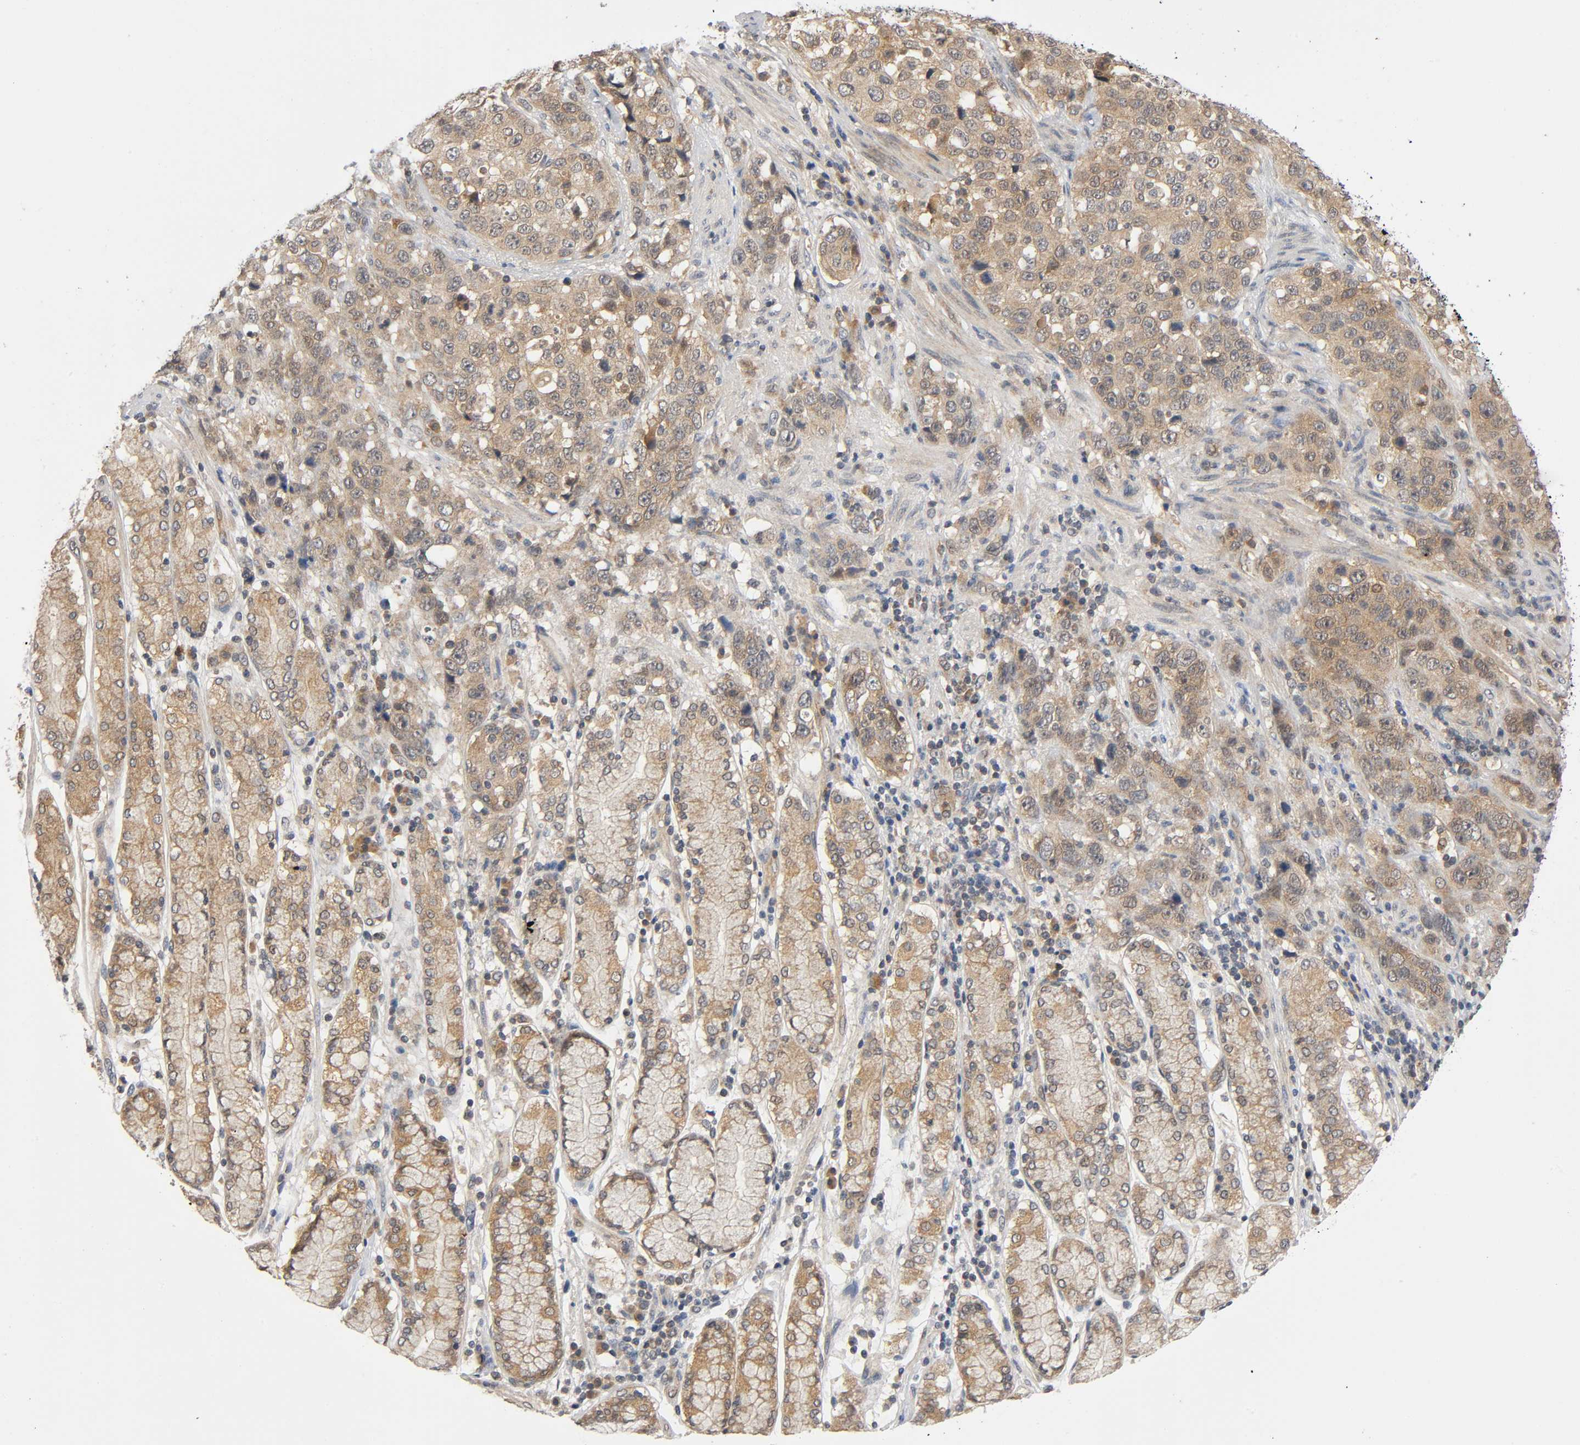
{"staining": {"intensity": "moderate", "quantity": ">75%", "location": "cytoplasmic/membranous"}, "tissue": "stomach cancer", "cell_type": "Tumor cells", "image_type": "cancer", "snomed": [{"axis": "morphology", "description": "Normal tissue, NOS"}, {"axis": "morphology", "description": "Adenocarcinoma, NOS"}, {"axis": "topography", "description": "Stomach"}], "caption": "This micrograph displays immunohistochemistry staining of human adenocarcinoma (stomach), with medium moderate cytoplasmic/membranous positivity in about >75% of tumor cells.", "gene": "MAPK8", "patient": {"sex": "male", "age": 48}}